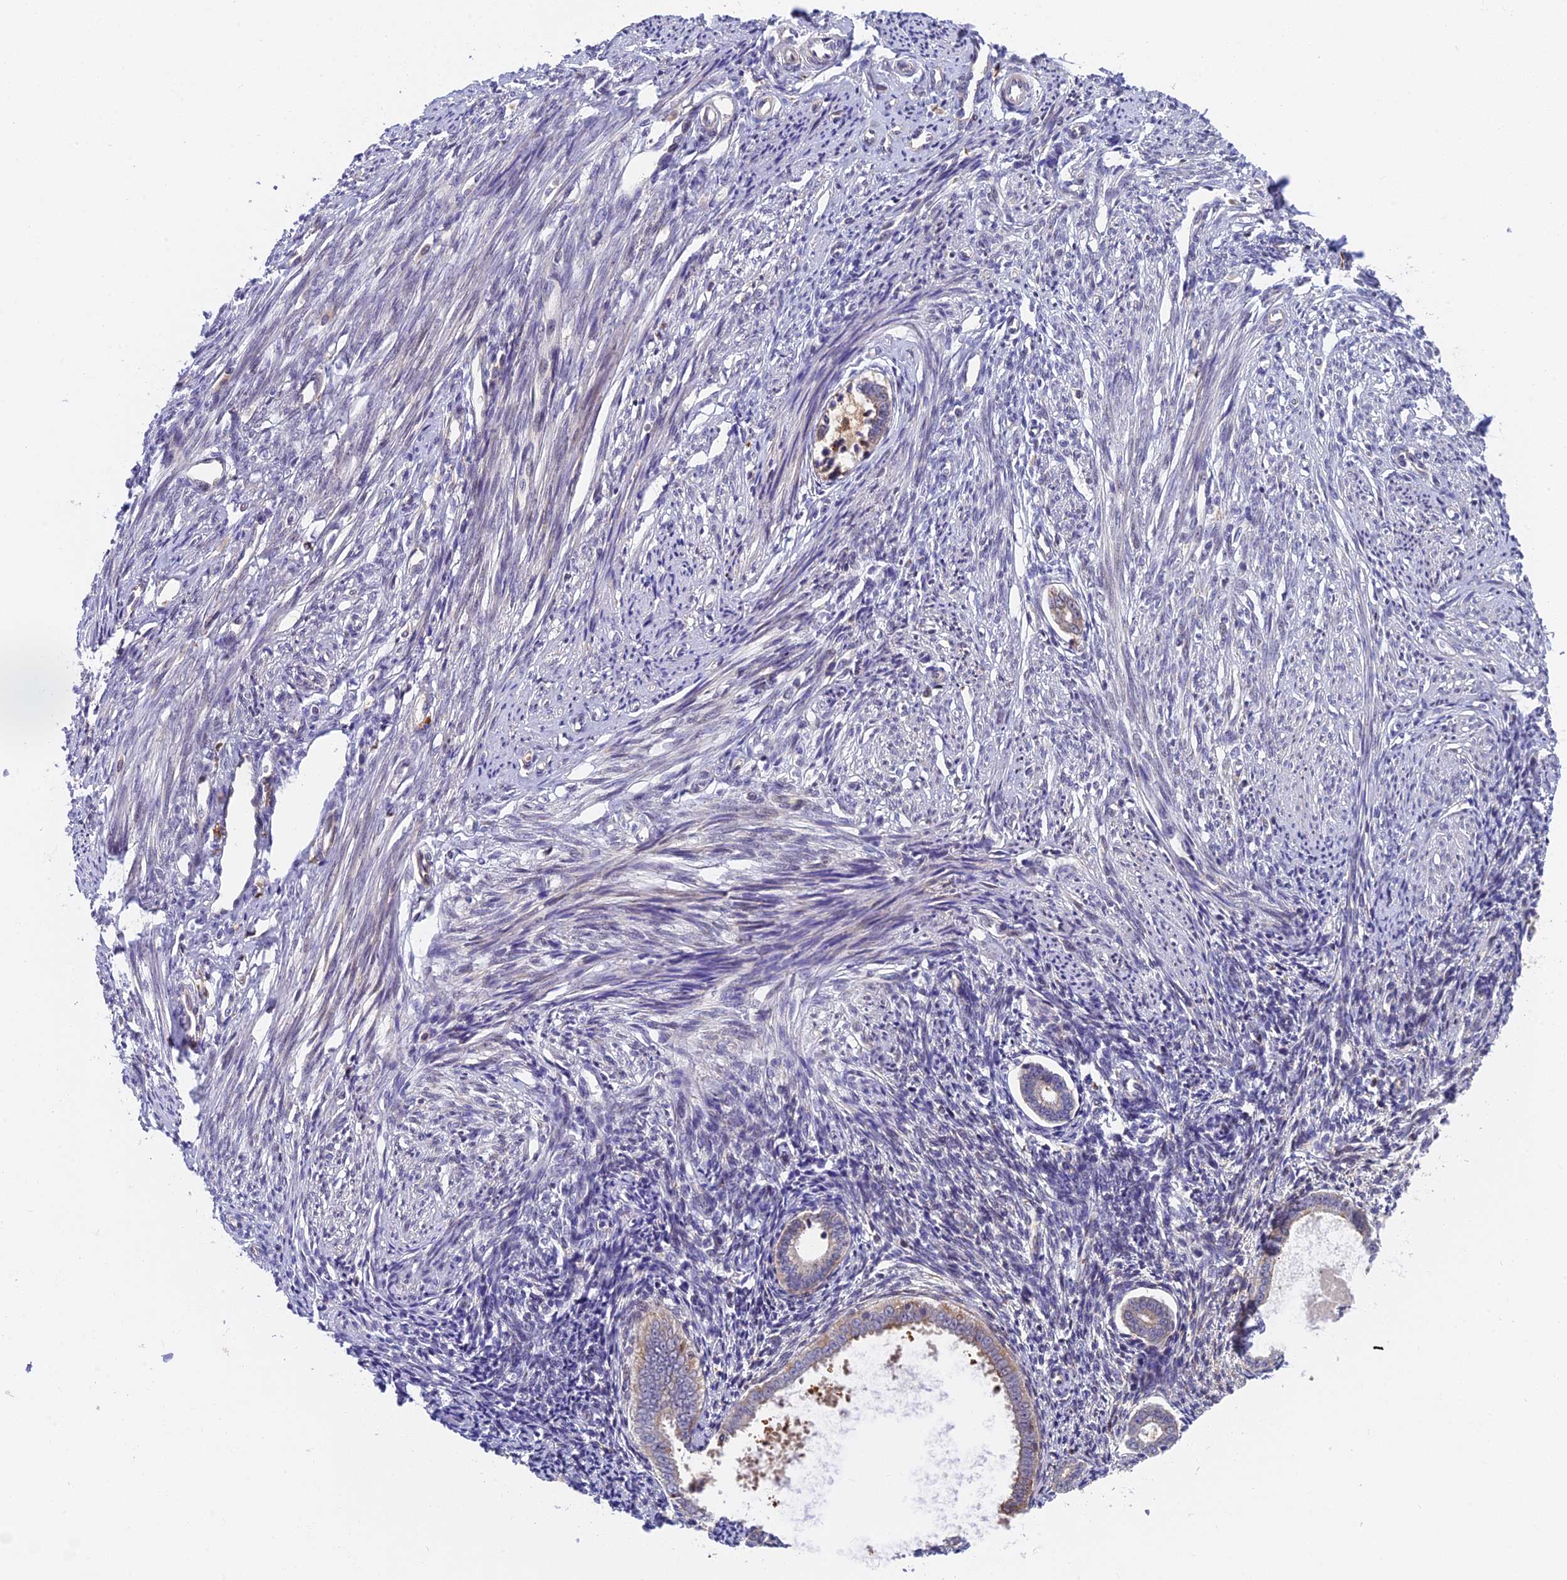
{"staining": {"intensity": "negative", "quantity": "none", "location": "none"}, "tissue": "endometrium", "cell_type": "Cells in endometrial stroma", "image_type": "normal", "snomed": [{"axis": "morphology", "description": "Normal tissue, NOS"}, {"axis": "topography", "description": "Endometrium"}], "caption": "The micrograph displays no significant expression in cells in endometrial stroma of endometrium. (Immunohistochemistry (ihc), brightfield microscopy, high magnification).", "gene": "IPO5", "patient": {"sex": "female", "age": 56}}